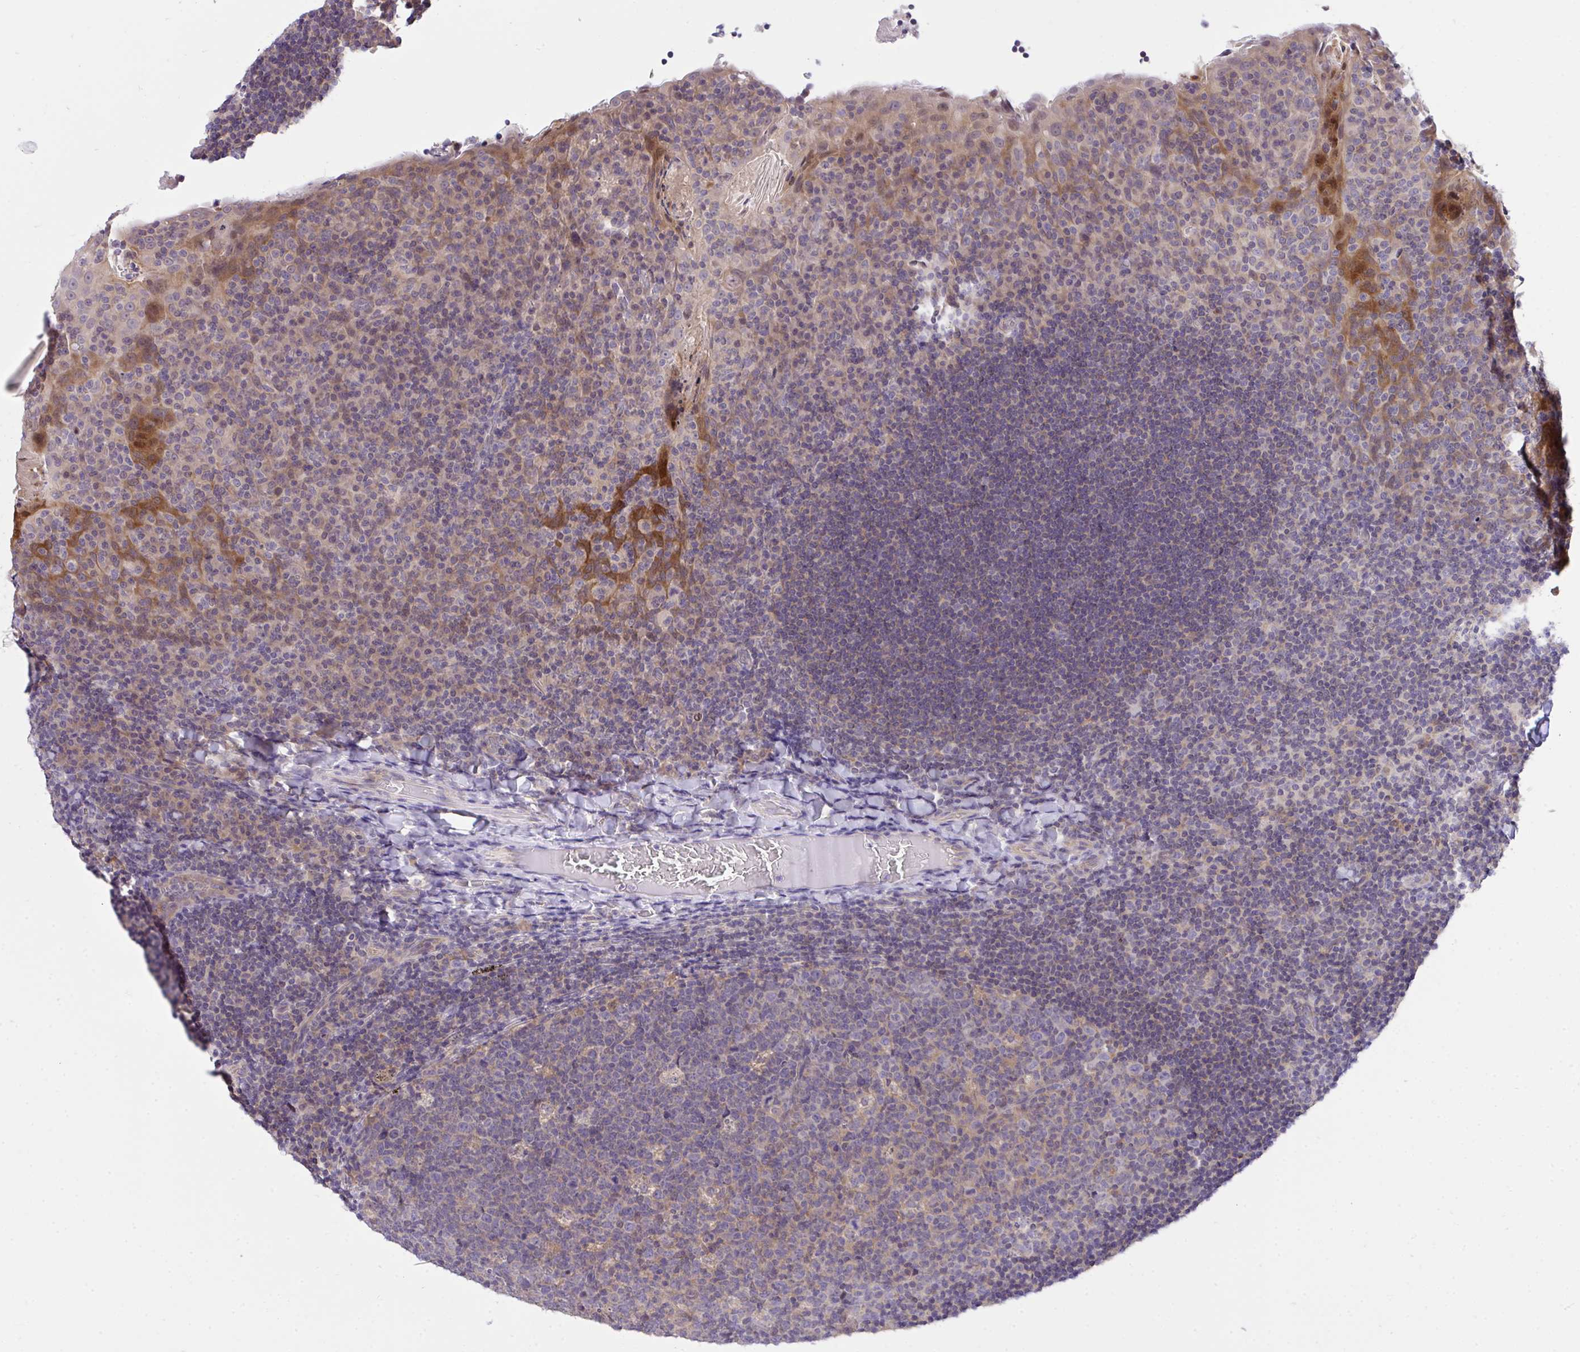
{"staining": {"intensity": "negative", "quantity": "none", "location": "none"}, "tissue": "tonsil", "cell_type": "Germinal center cells", "image_type": "normal", "snomed": [{"axis": "morphology", "description": "Normal tissue, NOS"}, {"axis": "topography", "description": "Tonsil"}], "caption": "The IHC histopathology image has no significant staining in germinal center cells of tonsil.", "gene": "C19orf54", "patient": {"sex": "male", "age": 17}}